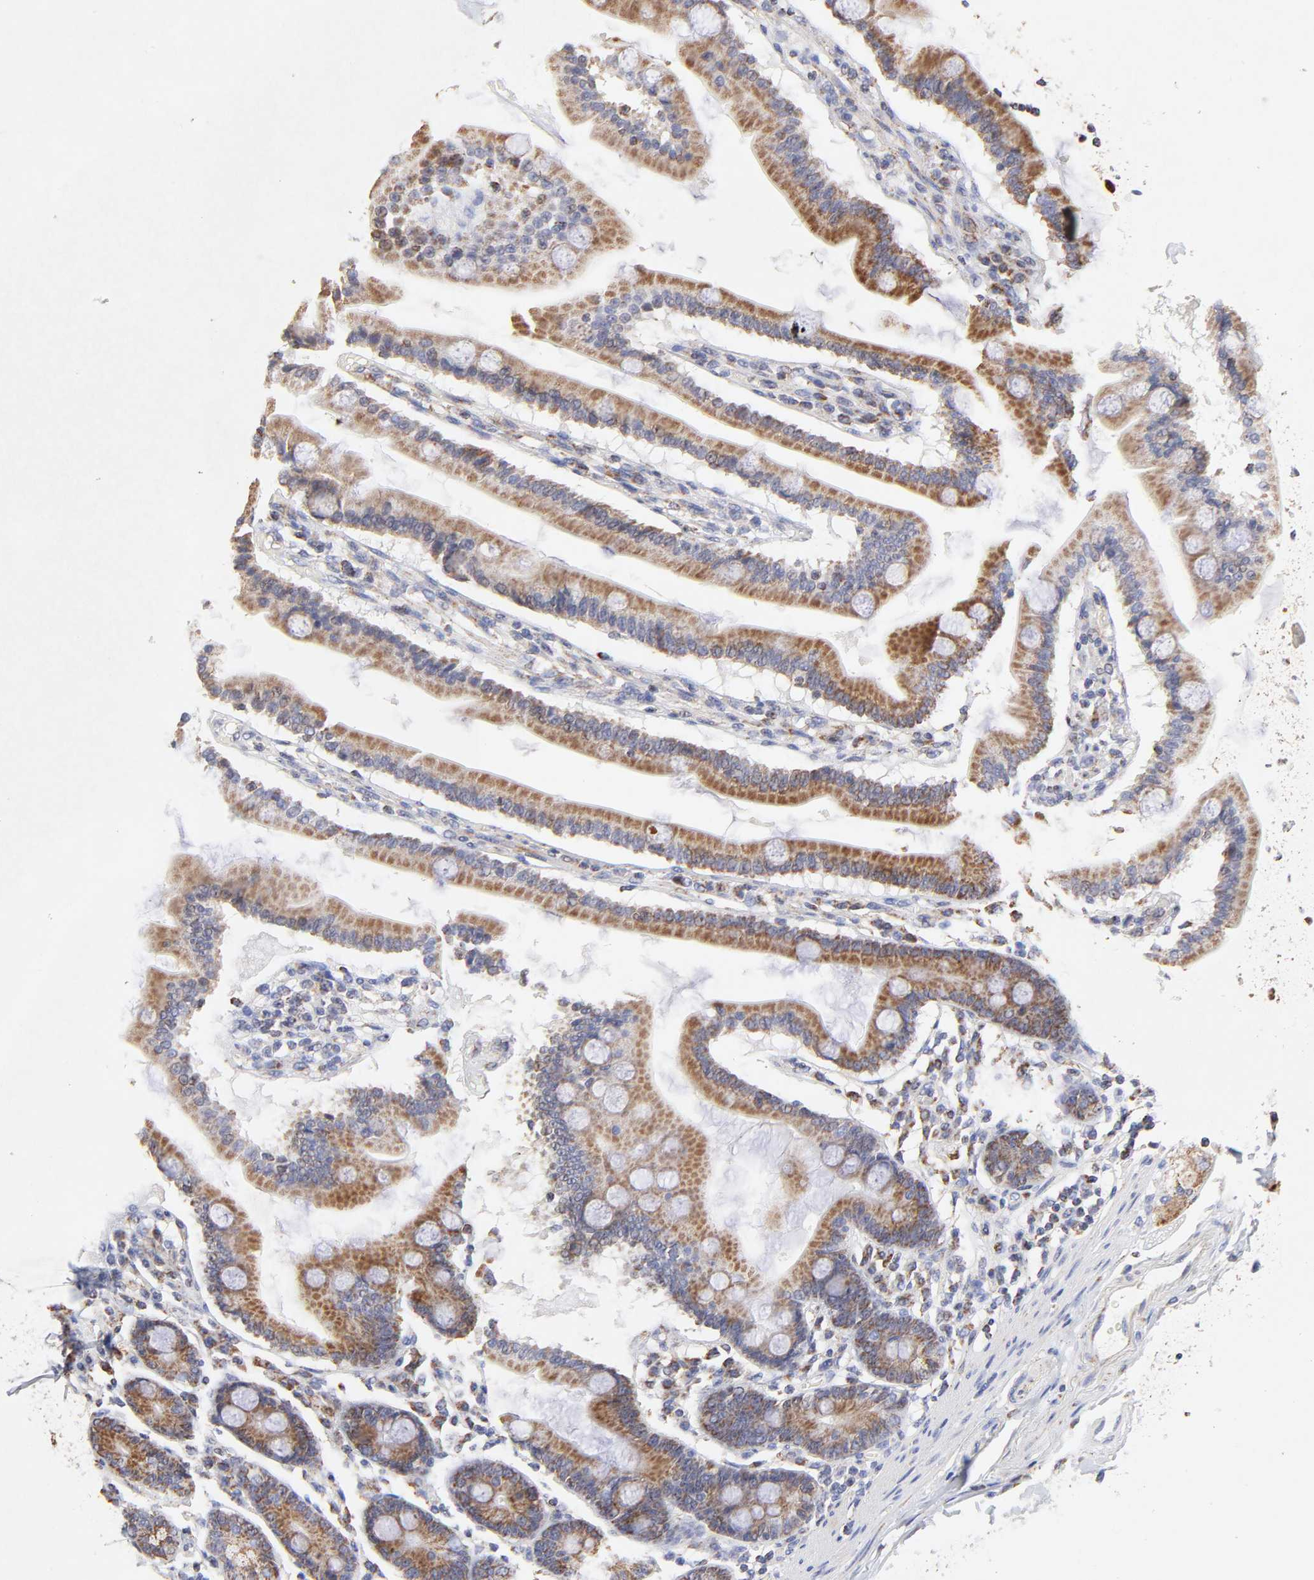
{"staining": {"intensity": "moderate", "quantity": ">75%", "location": "cytoplasmic/membranous"}, "tissue": "duodenum", "cell_type": "Glandular cells", "image_type": "normal", "snomed": [{"axis": "morphology", "description": "Normal tissue, NOS"}, {"axis": "topography", "description": "Duodenum"}], "caption": "Immunohistochemistry (IHC) photomicrograph of unremarkable duodenum: human duodenum stained using immunohistochemistry shows medium levels of moderate protein expression localized specifically in the cytoplasmic/membranous of glandular cells, appearing as a cytoplasmic/membranous brown color.", "gene": "SSBP1", "patient": {"sex": "female", "age": 64}}